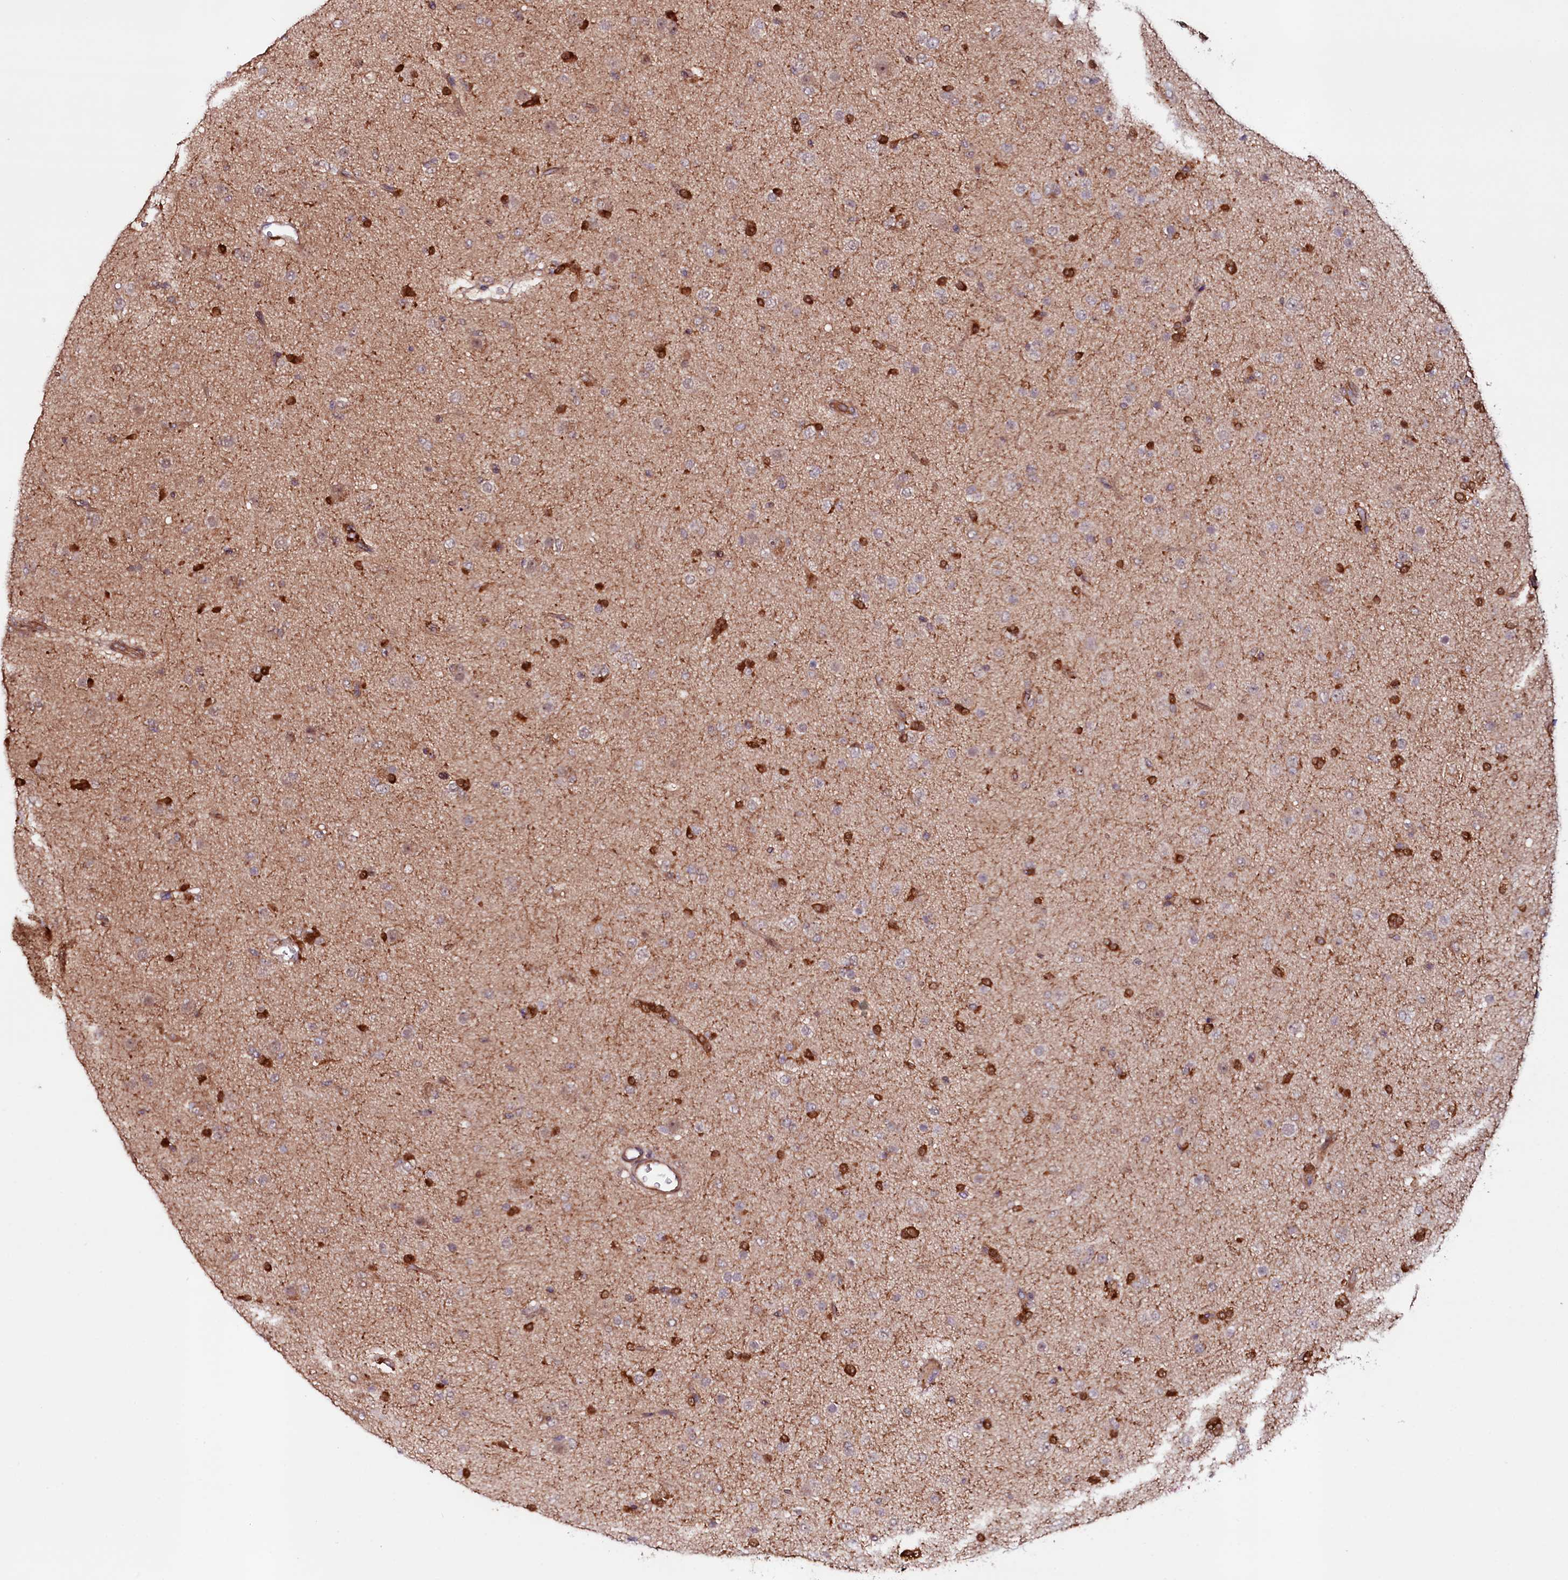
{"staining": {"intensity": "strong", "quantity": "<25%", "location": "cytoplasmic/membranous,nuclear"}, "tissue": "glioma", "cell_type": "Tumor cells", "image_type": "cancer", "snomed": [{"axis": "morphology", "description": "Glioma, malignant, Low grade"}, {"axis": "topography", "description": "Brain"}], "caption": "This is a photomicrograph of immunohistochemistry (IHC) staining of glioma, which shows strong staining in the cytoplasmic/membranous and nuclear of tumor cells.", "gene": "NEDD1", "patient": {"sex": "male", "age": 65}}